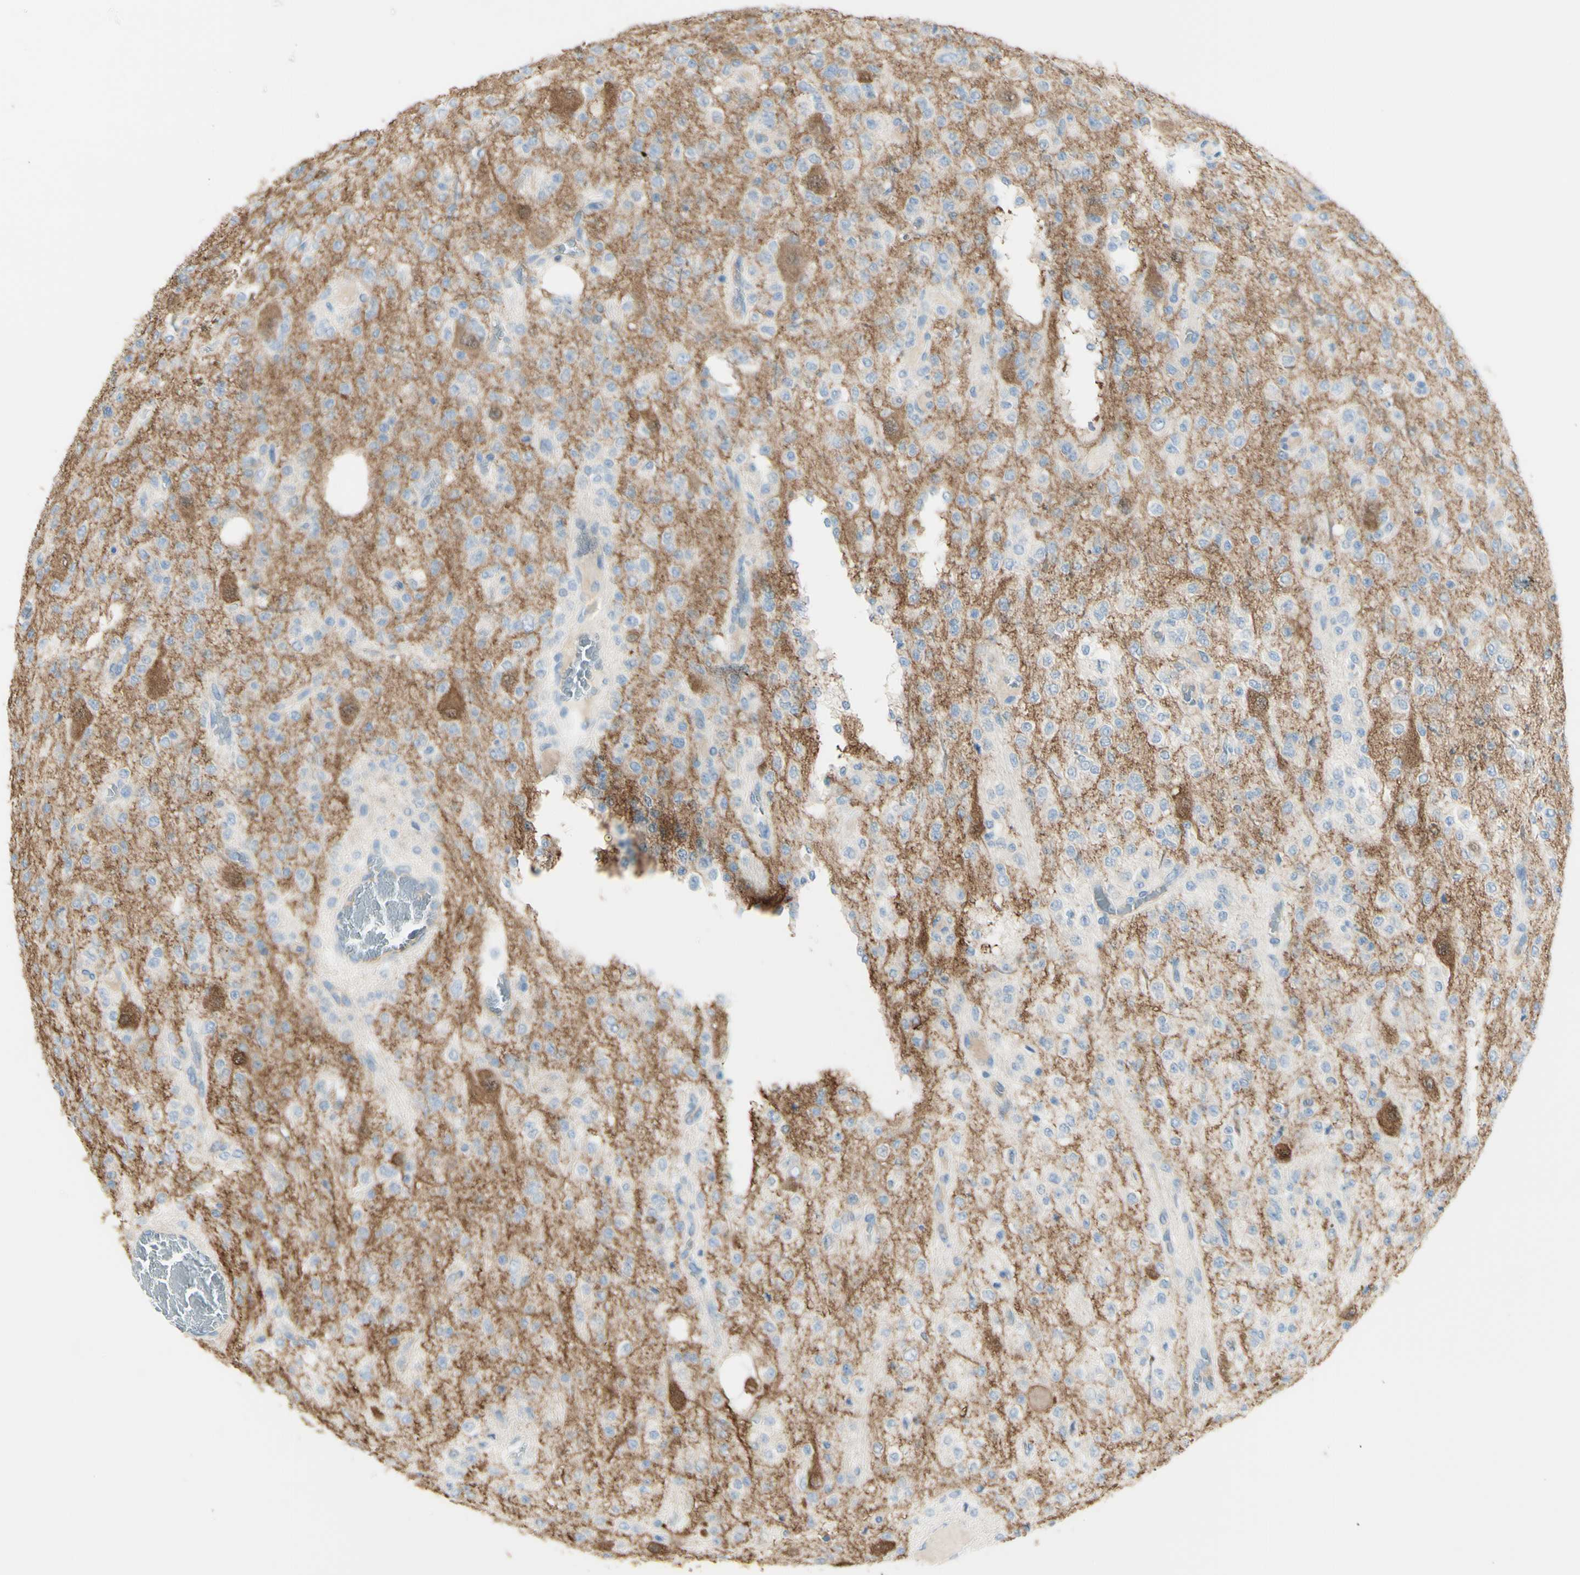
{"staining": {"intensity": "moderate", "quantity": "<25%", "location": "cytoplasmic/membranous"}, "tissue": "glioma", "cell_type": "Tumor cells", "image_type": "cancer", "snomed": [{"axis": "morphology", "description": "Glioma, malignant, Low grade"}, {"axis": "topography", "description": "Brain"}], "caption": "Protein staining of low-grade glioma (malignant) tissue shows moderate cytoplasmic/membranous expression in approximately <25% of tumor cells. Using DAB (brown) and hematoxylin (blue) stains, captured at high magnification using brightfield microscopy.", "gene": "TSPAN1", "patient": {"sex": "male", "age": 38}}